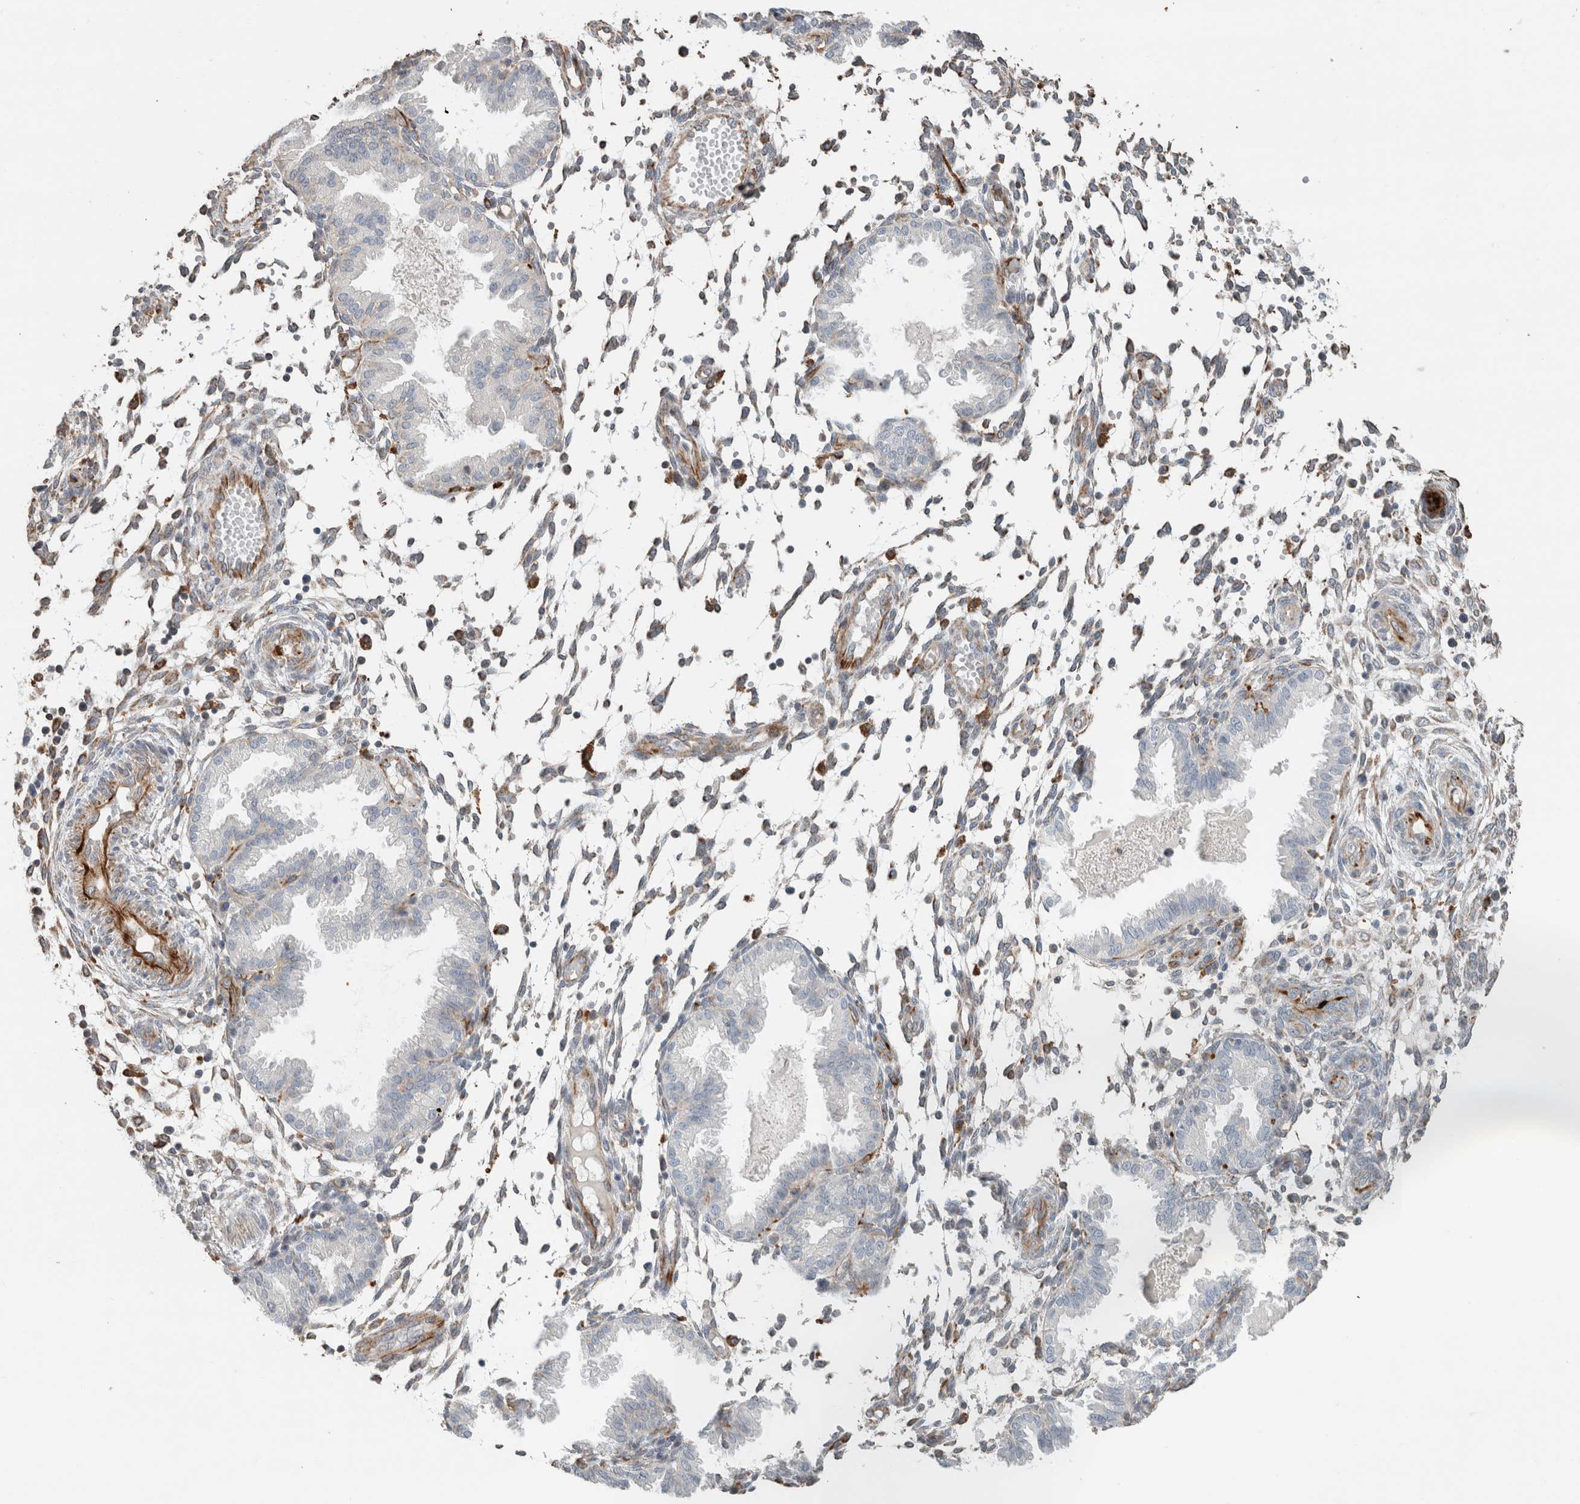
{"staining": {"intensity": "moderate", "quantity": "<25%", "location": "cytoplasmic/membranous"}, "tissue": "endometrium", "cell_type": "Cells in endometrial stroma", "image_type": "normal", "snomed": [{"axis": "morphology", "description": "Normal tissue, NOS"}, {"axis": "topography", "description": "Endometrium"}], "caption": "IHC photomicrograph of benign endometrium stained for a protein (brown), which exhibits low levels of moderate cytoplasmic/membranous expression in about <25% of cells in endometrial stroma.", "gene": "LY86", "patient": {"sex": "female", "age": 33}}